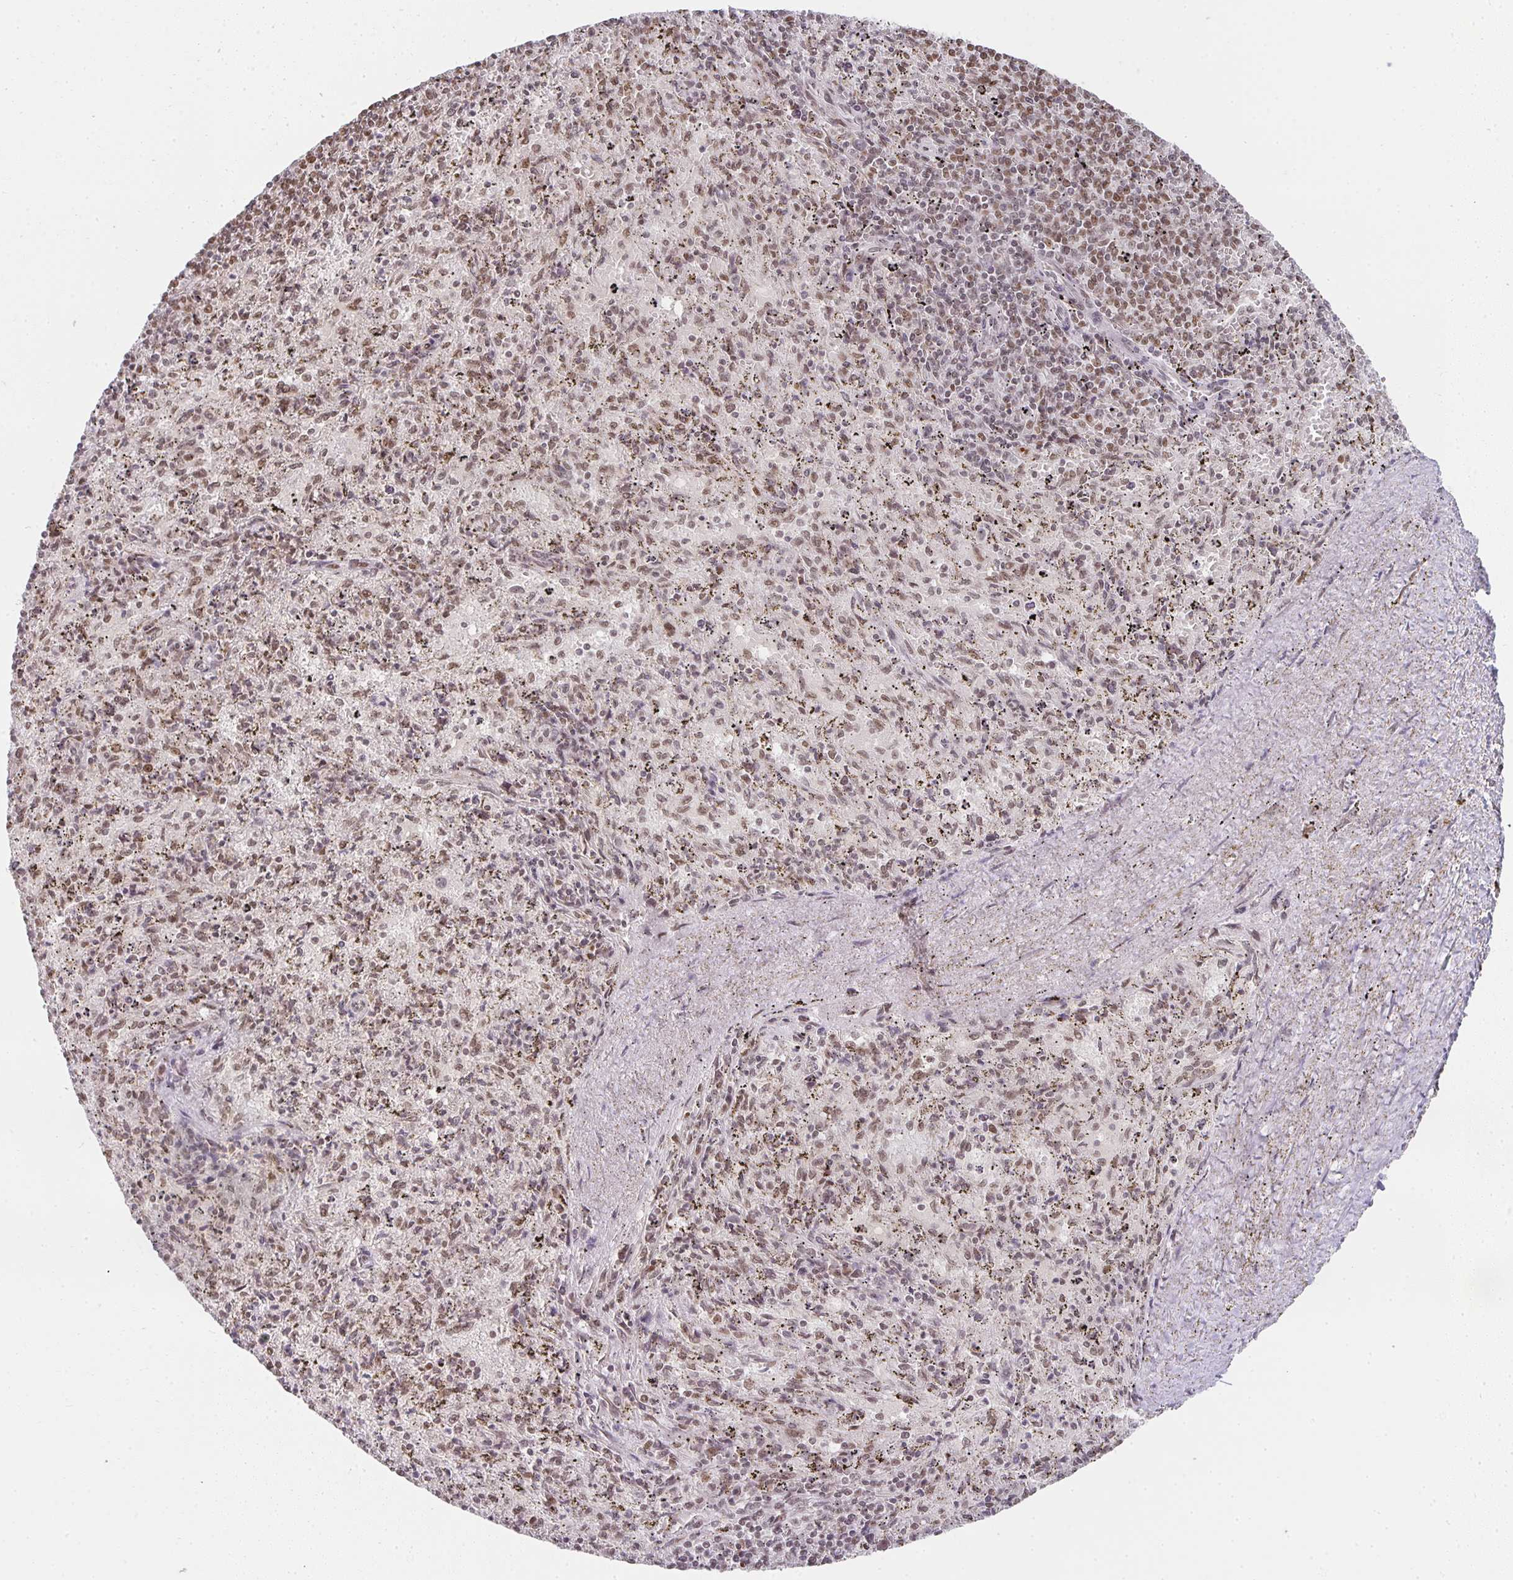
{"staining": {"intensity": "moderate", "quantity": "25%-75%", "location": "nuclear"}, "tissue": "spleen", "cell_type": "Cells in red pulp", "image_type": "normal", "snomed": [{"axis": "morphology", "description": "Normal tissue, NOS"}, {"axis": "topography", "description": "Spleen"}], "caption": "Brown immunohistochemical staining in benign human spleen exhibits moderate nuclear staining in approximately 25%-75% of cells in red pulp.", "gene": "SMARCA2", "patient": {"sex": "male", "age": 57}}